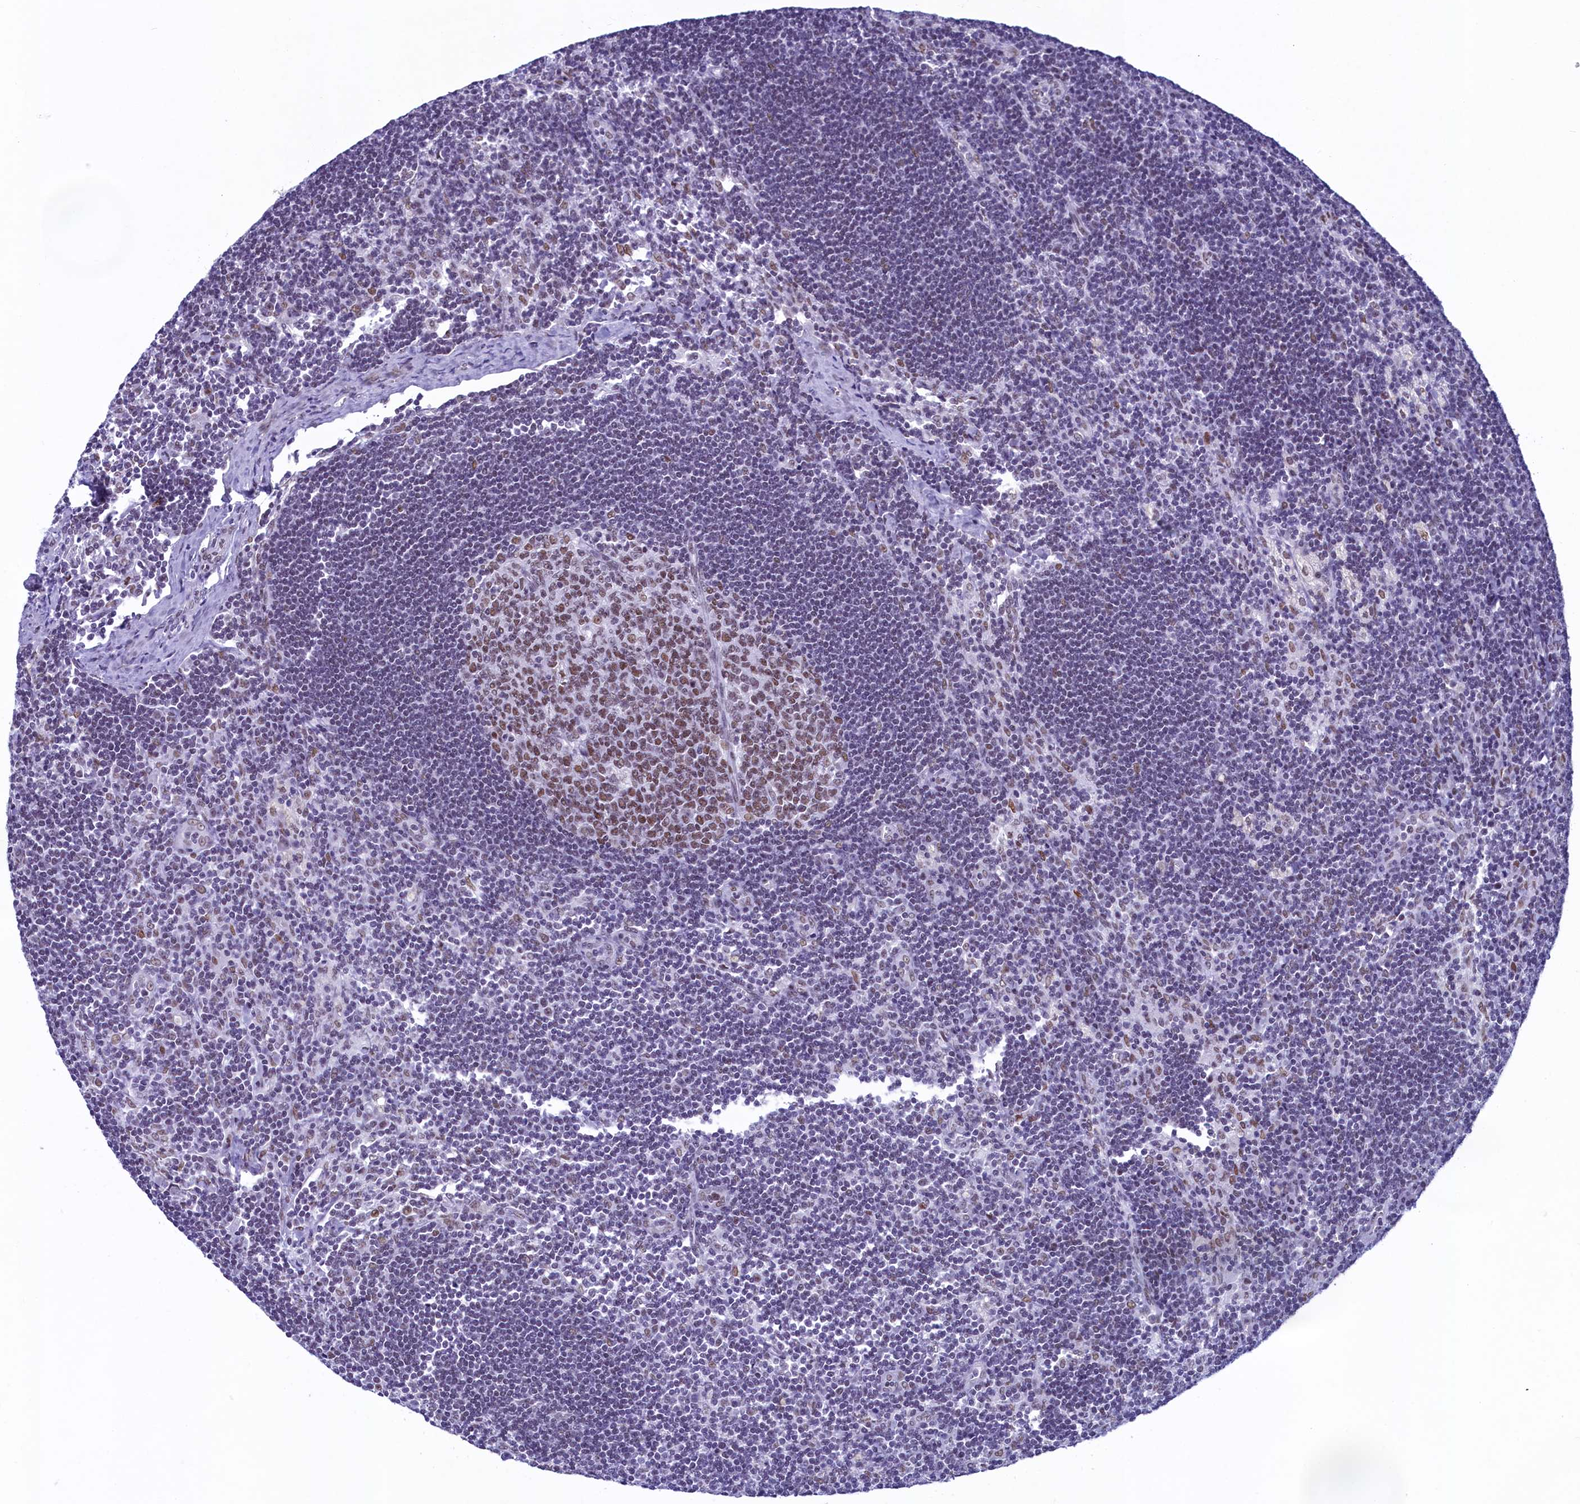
{"staining": {"intensity": "moderate", "quantity": ">75%", "location": "nuclear"}, "tissue": "lymph node", "cell_type": "Germinal center cells", "image_type": "normal", "snomed": [{"axis": "morphology", "description": "Normal tissue, NOS"}, {"axis": "topography", "description": "Lymph node"}], "caption": "Immunohistochemistry (IHC) of benign human lymph node displays medium levels of moderate nuclear staining in about >75% of germinal center cells. Immunohistochemistry (IHC) stains the protein of interest in brown and the nuclei are stained blue.", "gene": "SUGP2", "patient": {"sex": "male", "age": 24}}